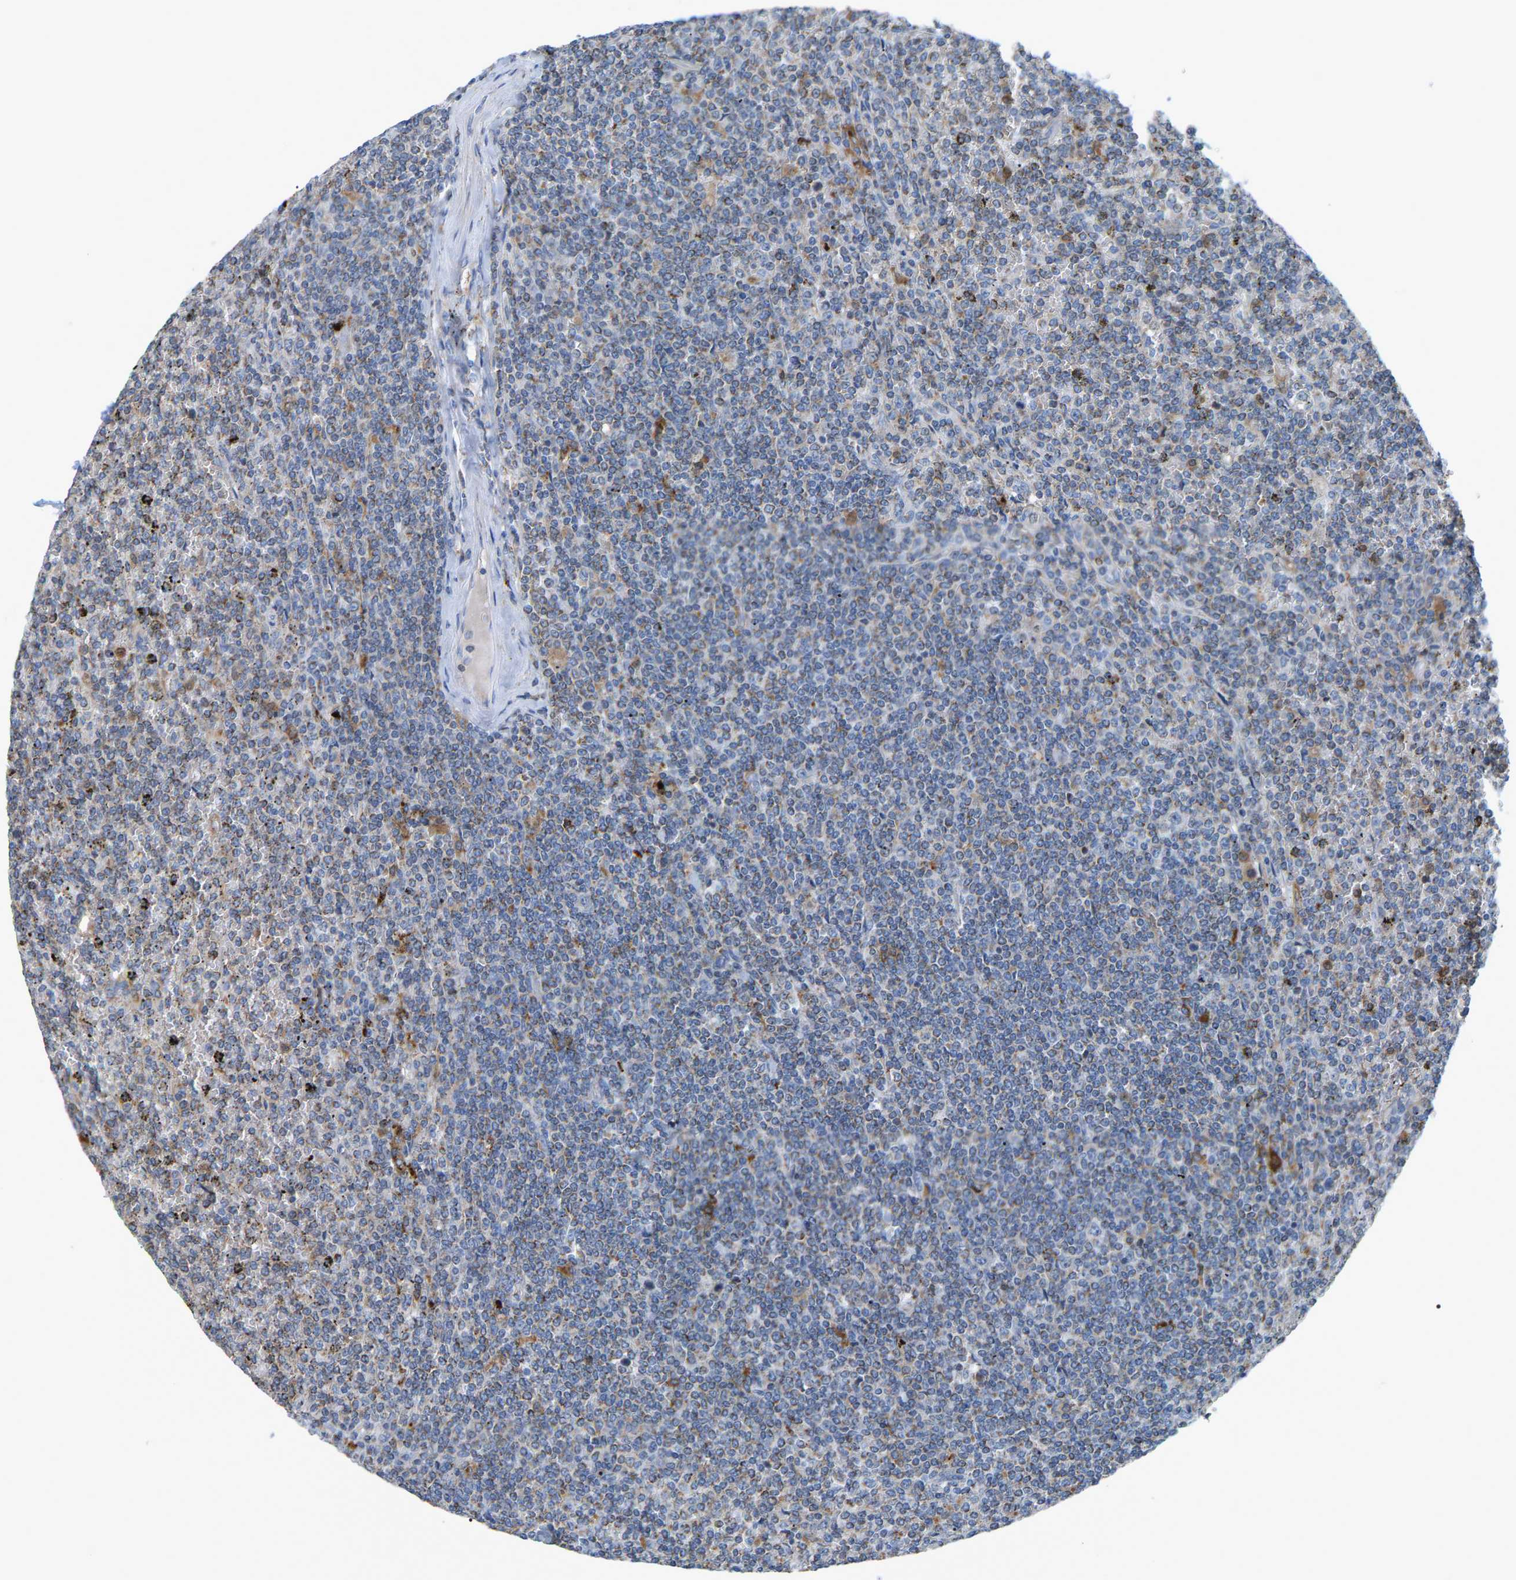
{"staining": {"intensity": "moderate", "quantity": "<25%", "location": "cytoplasmic/membranous"}, "tissue": "lymphoma", "cell_type": "Tumor cells", "image_type": "cancer", "snomed": [{"axis": "morphology", "description": "Malignant lymphoma, non-Hodgkin's type, Low grade"}, {"axis": "topography", "description": "Spleen"}], "caption": "High-magnification brightfield microscopy of lymphoma stained with DAB (3,3'-diaminobenzidine) (brown) and counterstained with hematoxylin (blue). tumor cells exhibit moderate cytoplasmic/membranous staining is identified in about<25% of cells.", "gene": "CROT", "patient": {"sex": "female", "age": 19}}